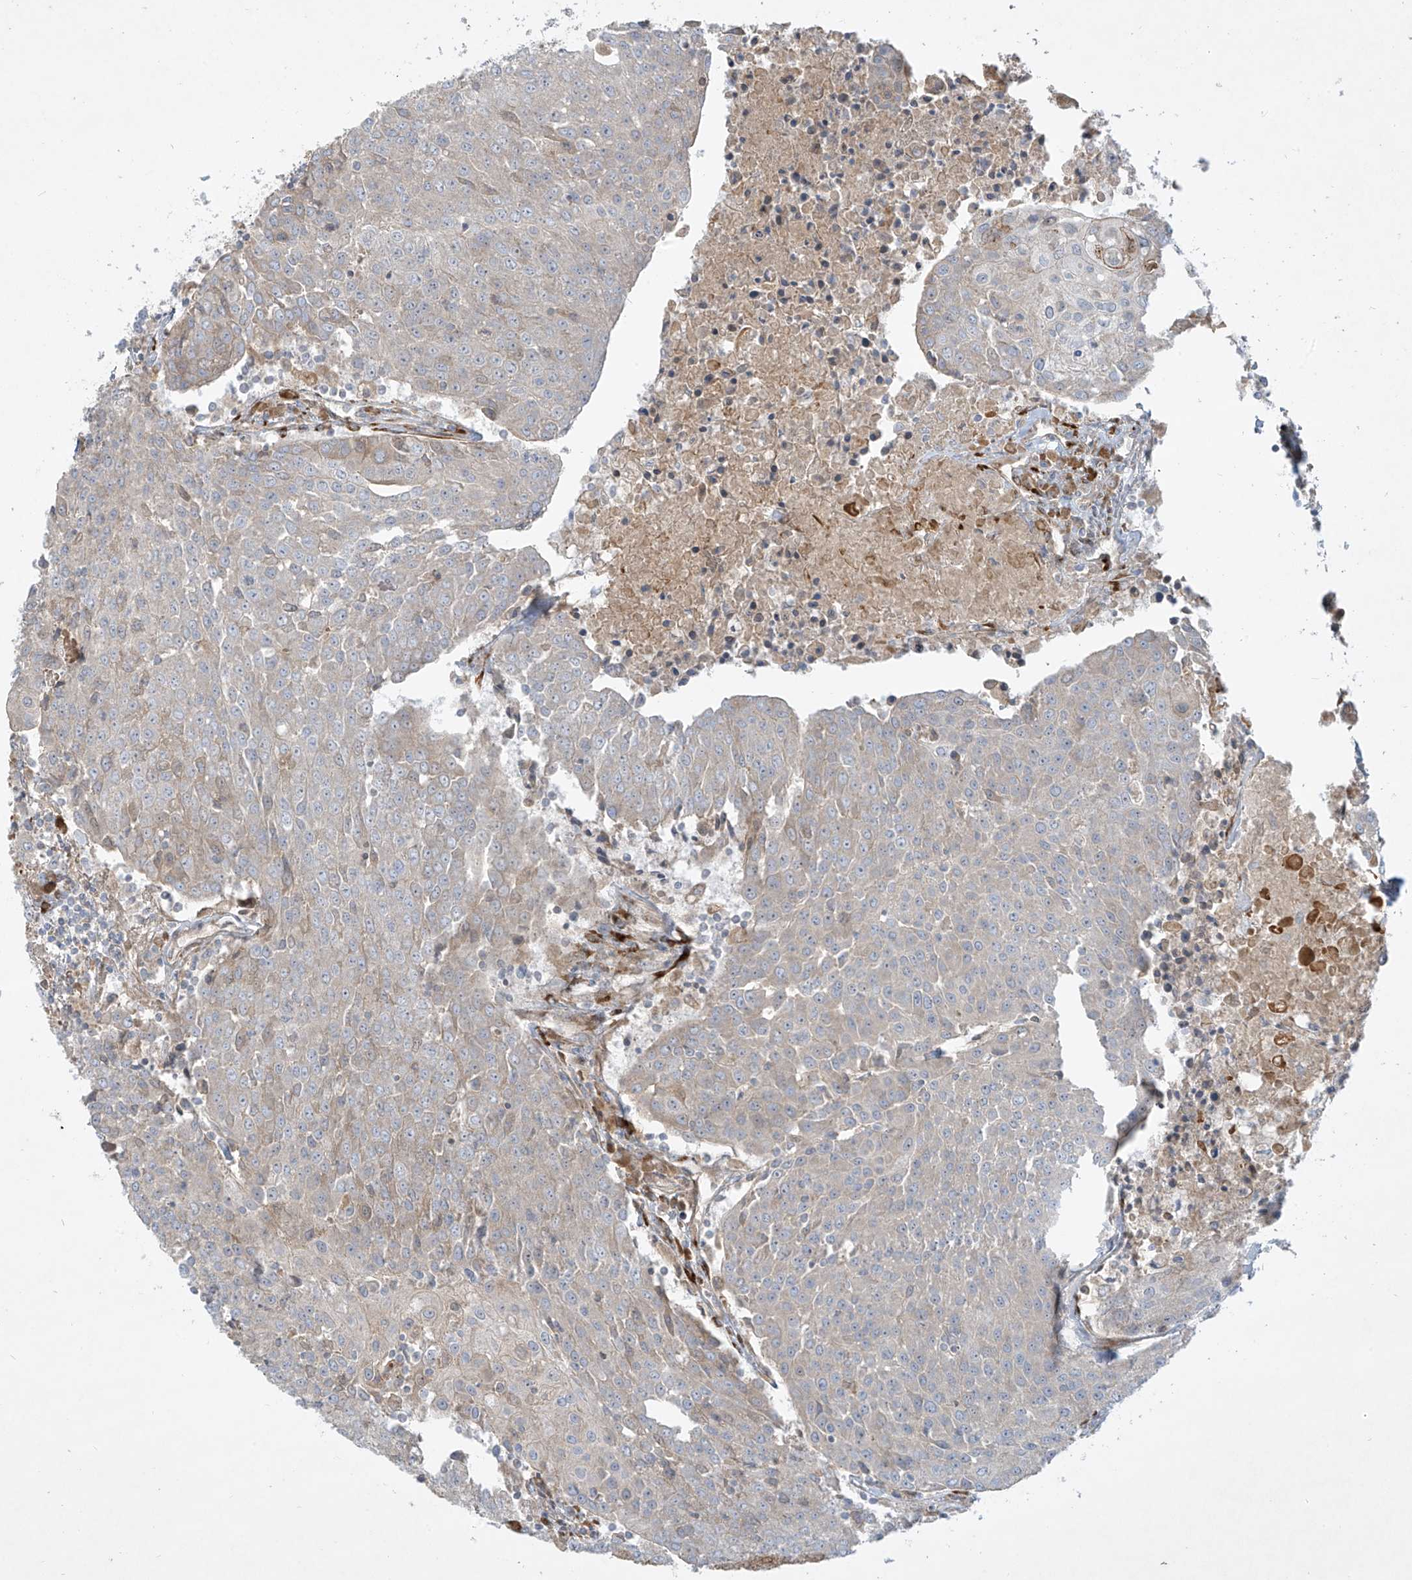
{"staining": {"intensity": "weak", "quantity": "<25%", "location": "cytoplasmic/membranous"}, "tissue": "urothelial cancer", "cell_type": "Tumor cells", "image_type": "cancer", "snomed": [{"axis": "morphology", "description": "Urothelial carcinoma, High grade"}, {"axis": "topography", "description": "Urinary bladder"}], "caption": "Immunohistochemical staining of high-grade urothelial carcinoma reveals no significant expression in tumor cells.", "gene": "DDIT4", "patient": {"sex": "female", "age": 85}}